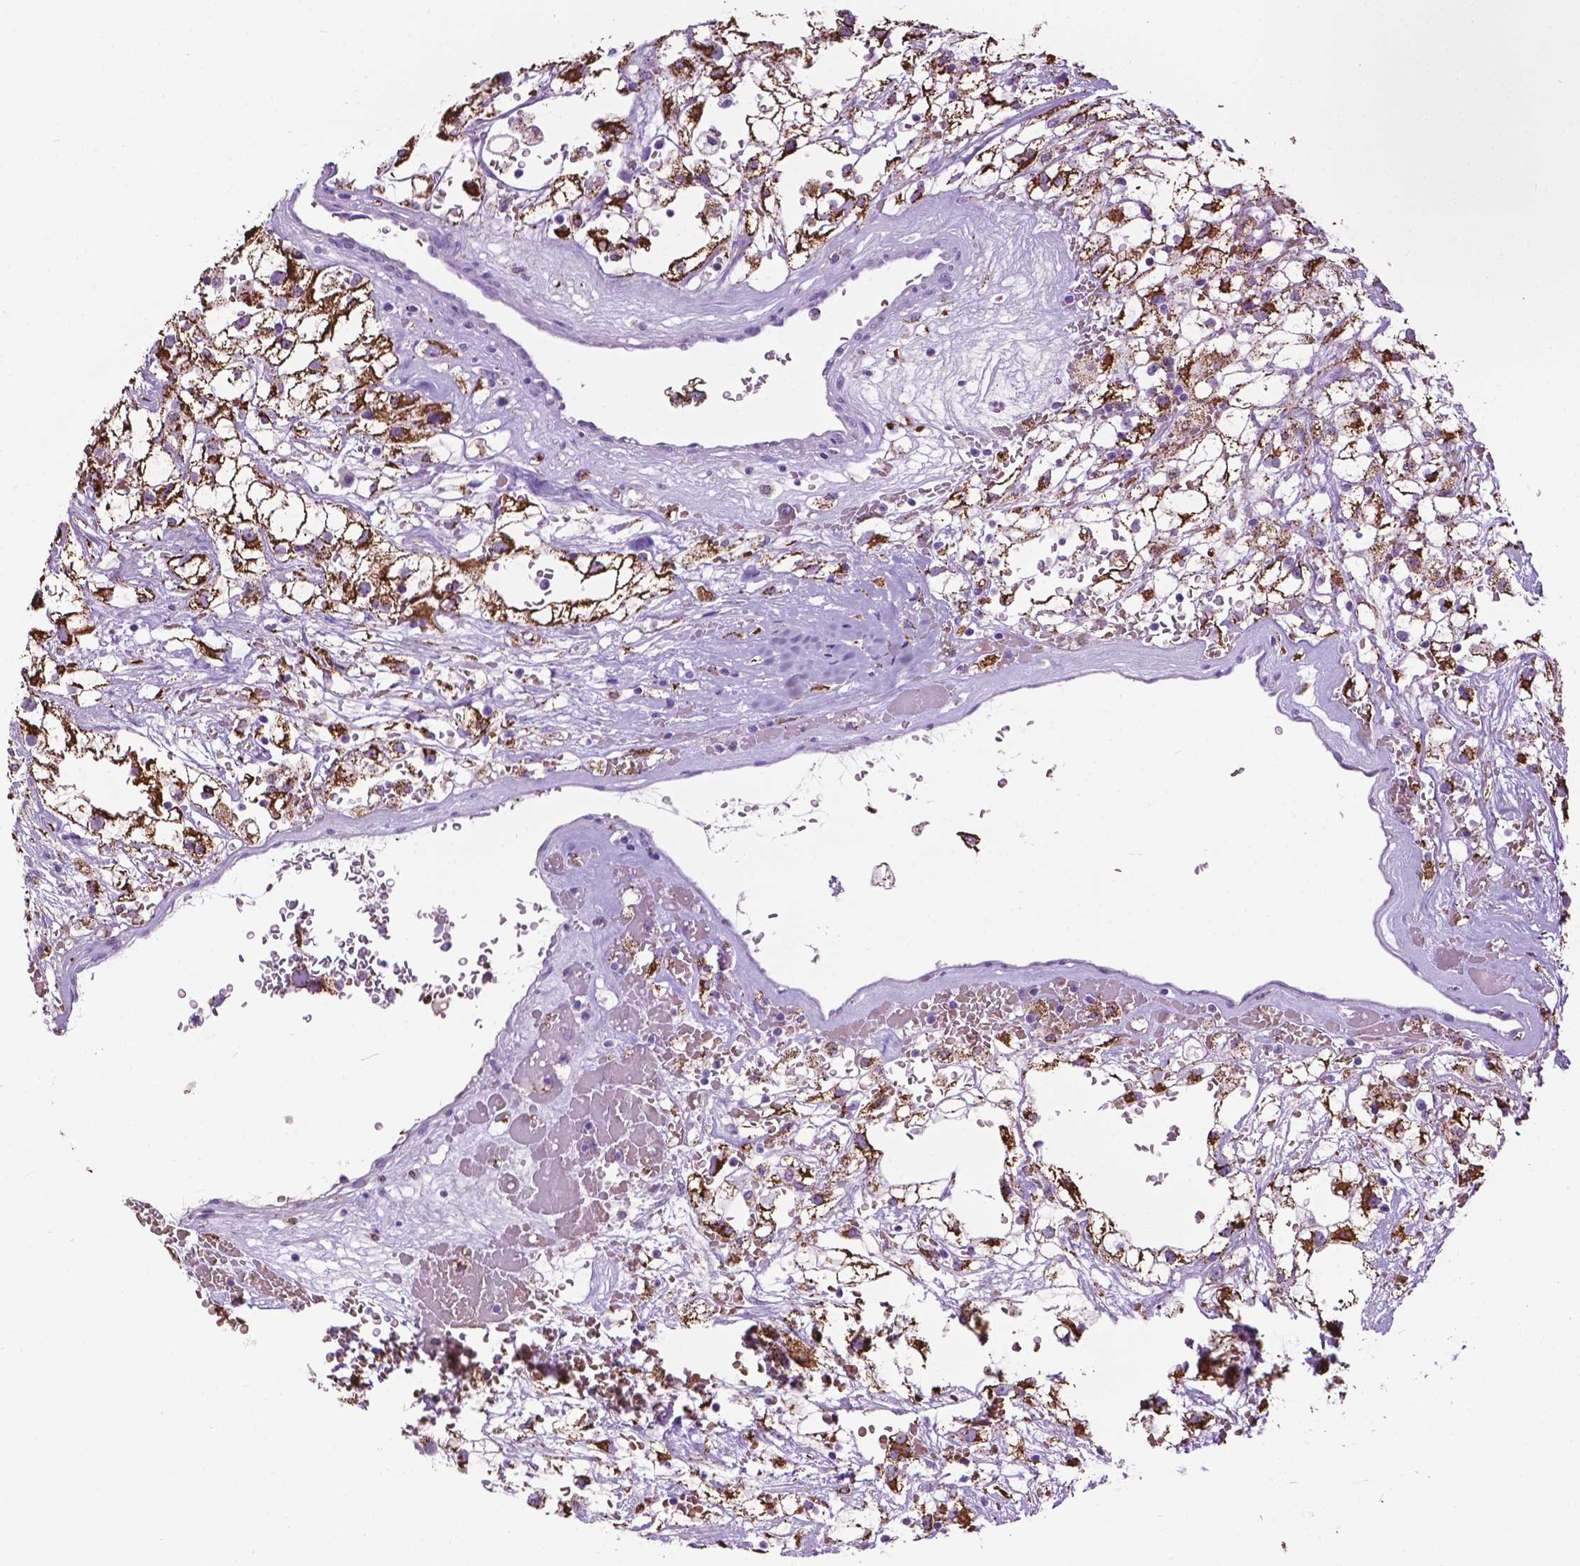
{"staining": {"intensity": "strong", "quantity": ">75%", "location": "cytoplasmic/membranous"}, "tissue": "renal cancer", "cell_type": "Tumor cells", "image_type": "cancer", "snomed": [{"axis": "morphology", "description": "Adenocarcinoma, NOS"}, {"axis": "topography", "description": "Kidney"}], "caption": "Renal cancer stained with DAB (3,3'-diaminobenzidine) immunohistochemistry (IHC) demonstrates high levels of strong cytoplasmic/membranous positivity in about >75% of tumor cells.", "gene": "TMEM132E", "patient": {"sex": "male", "age": 59}}